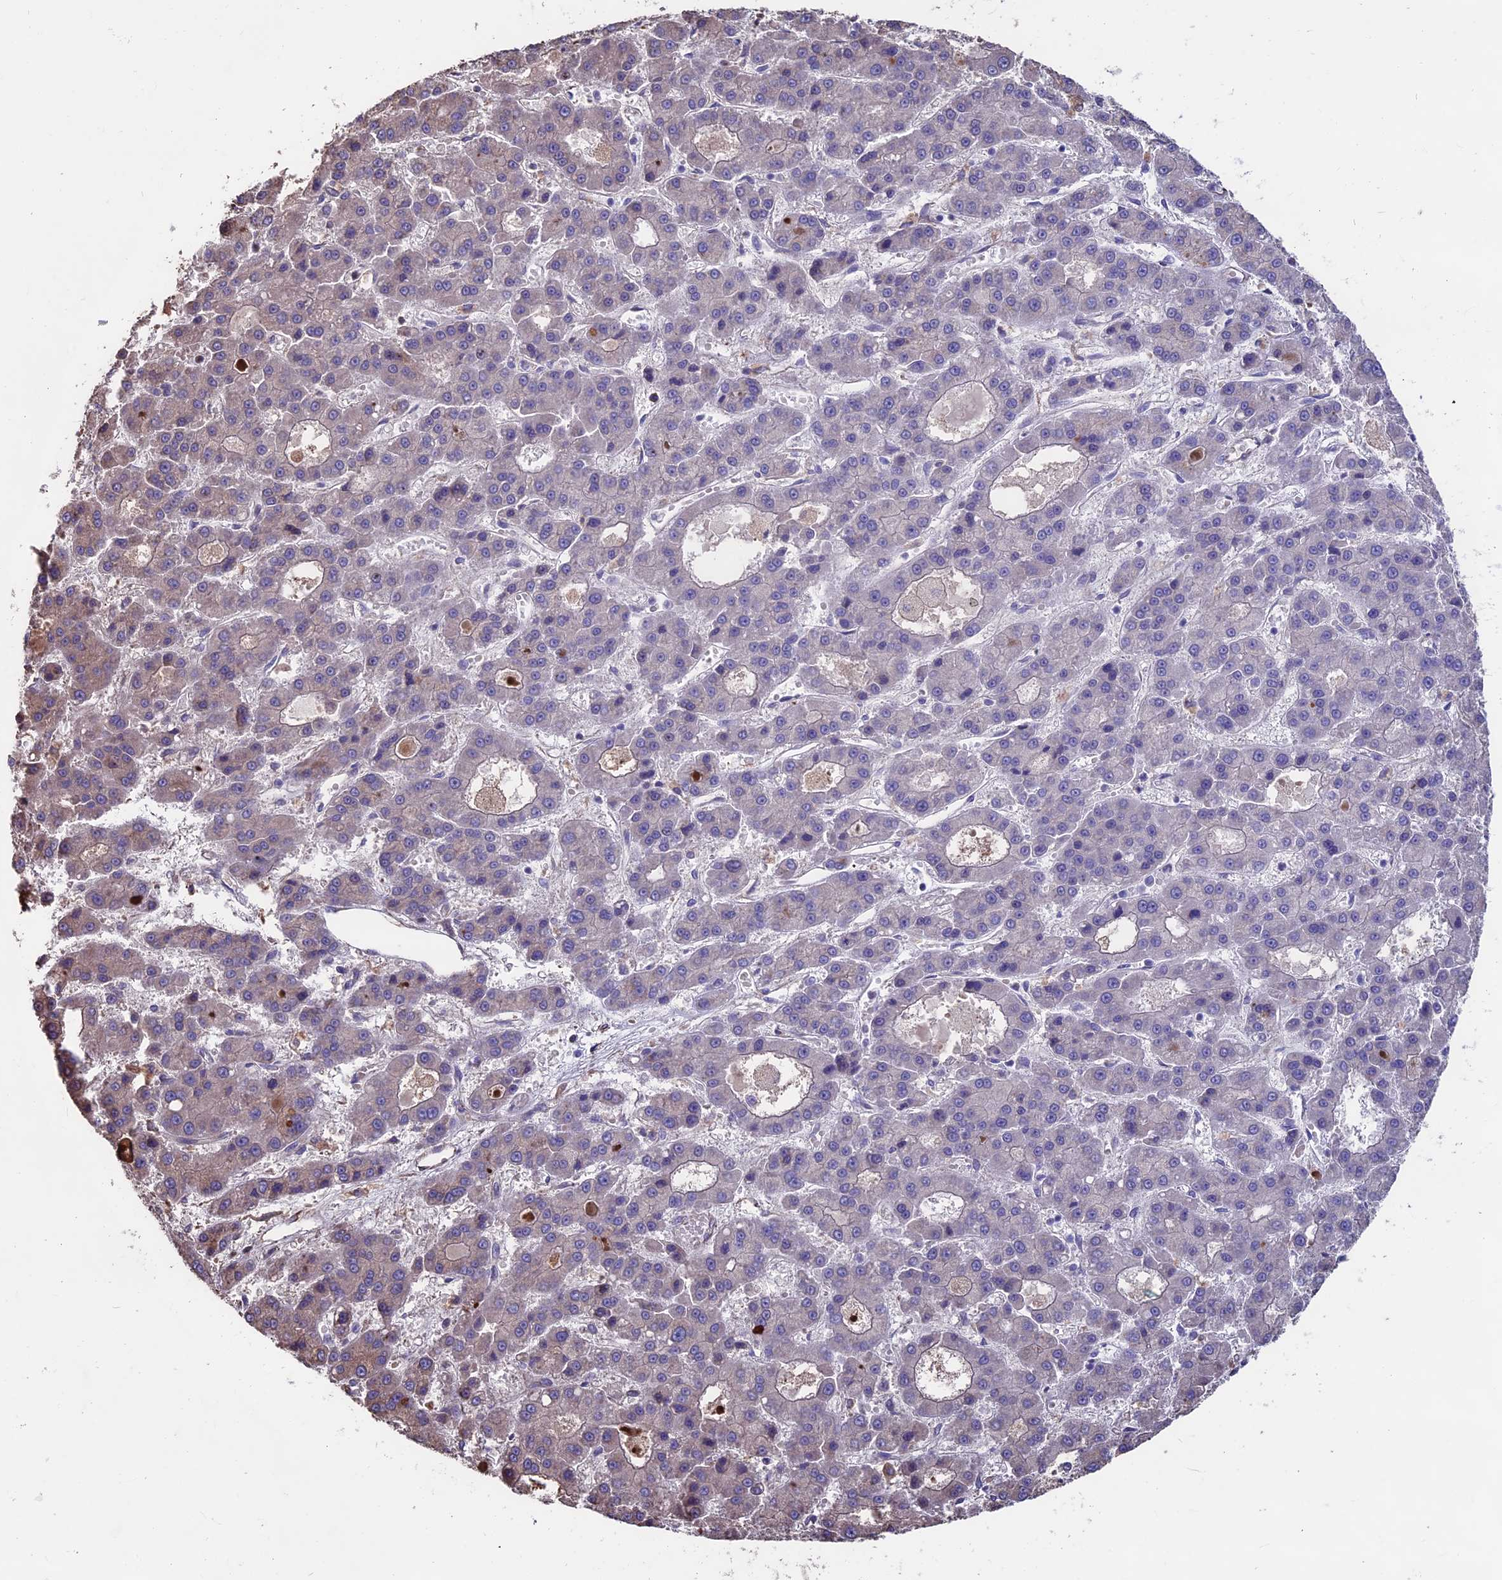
{"staining": {"intensity": "negative", "quantity": "none", "location": "none"}, "tissue": "liver cancer", "cell_type": "Tumor cells", "image_type": "cancer", "snomed": [{"axis": "morphology", "description": "Carcinoma, Hepatocellular, NOS"}, {"axis": "topography", "description": "Liver"}], "caption": "Immunohistochemistry (IHC) micrograph of hepatocellular carcinoma (liver) stained for a protein (brown), which exhibits no staining in tumor cells.", "gene": "SEH1L", "patient": {"sex": "male", "age": 70}}